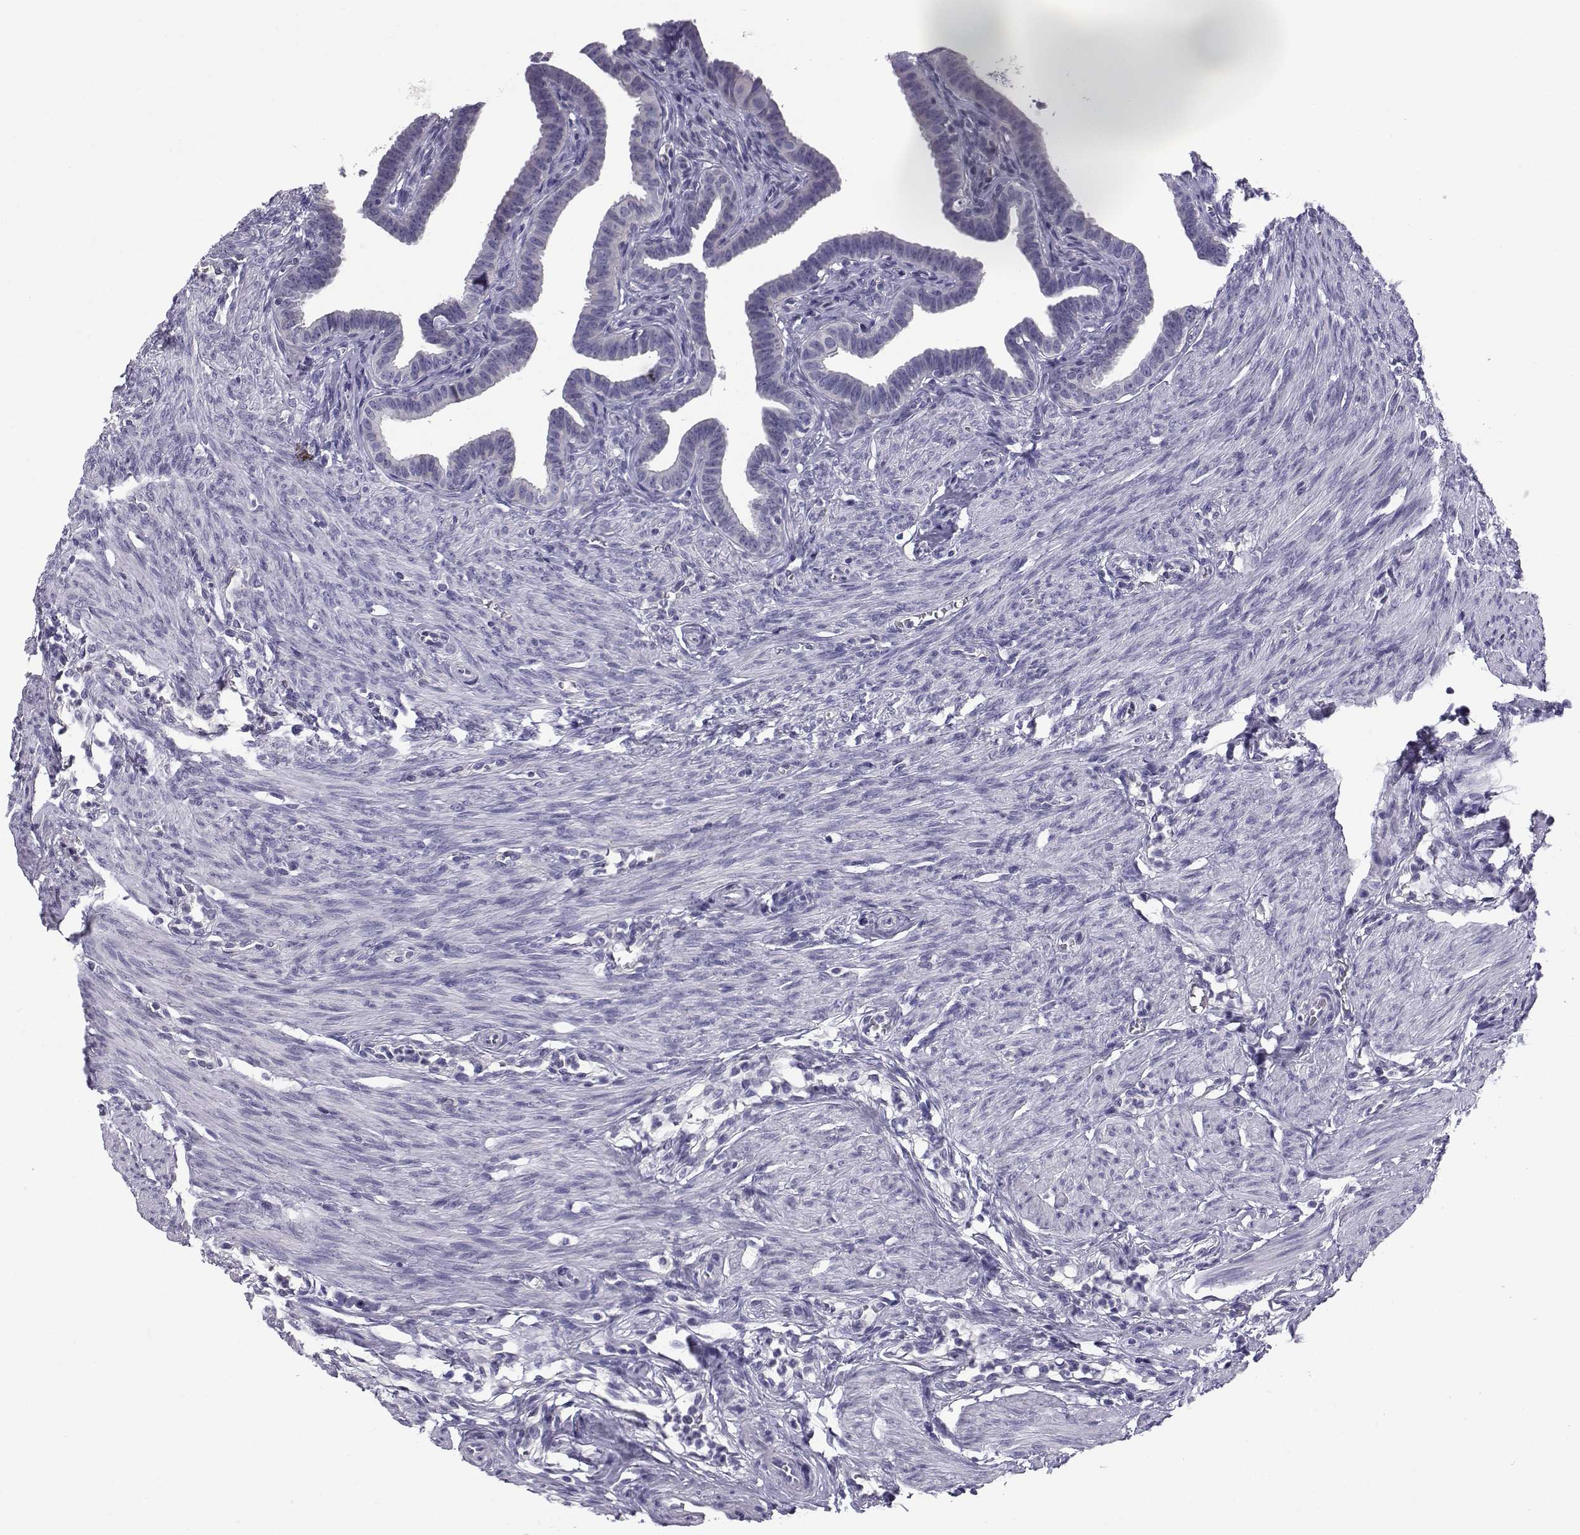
{"staining": {"intensity": "negative", "quantity": "none", "location": "none"}, "tissue": "fallopian tube", "cell_type": "Glandular cells", "image_type": "normal", "snomed": [{"axis": "morphology", "description": "Normal tissue, NOS"}, {"axis": "topography", "description": "Fallopian tube"}, {"axis": "topography", "description": "Ovary"}], "caption": "High power microscopy image of an immunohistochemistry micrograph of unremarkable fallopian tube, revealing no significant positivity in glandular cells.", "gene": "RNASE12", "patient": {"sex": "female", "age": 33}}